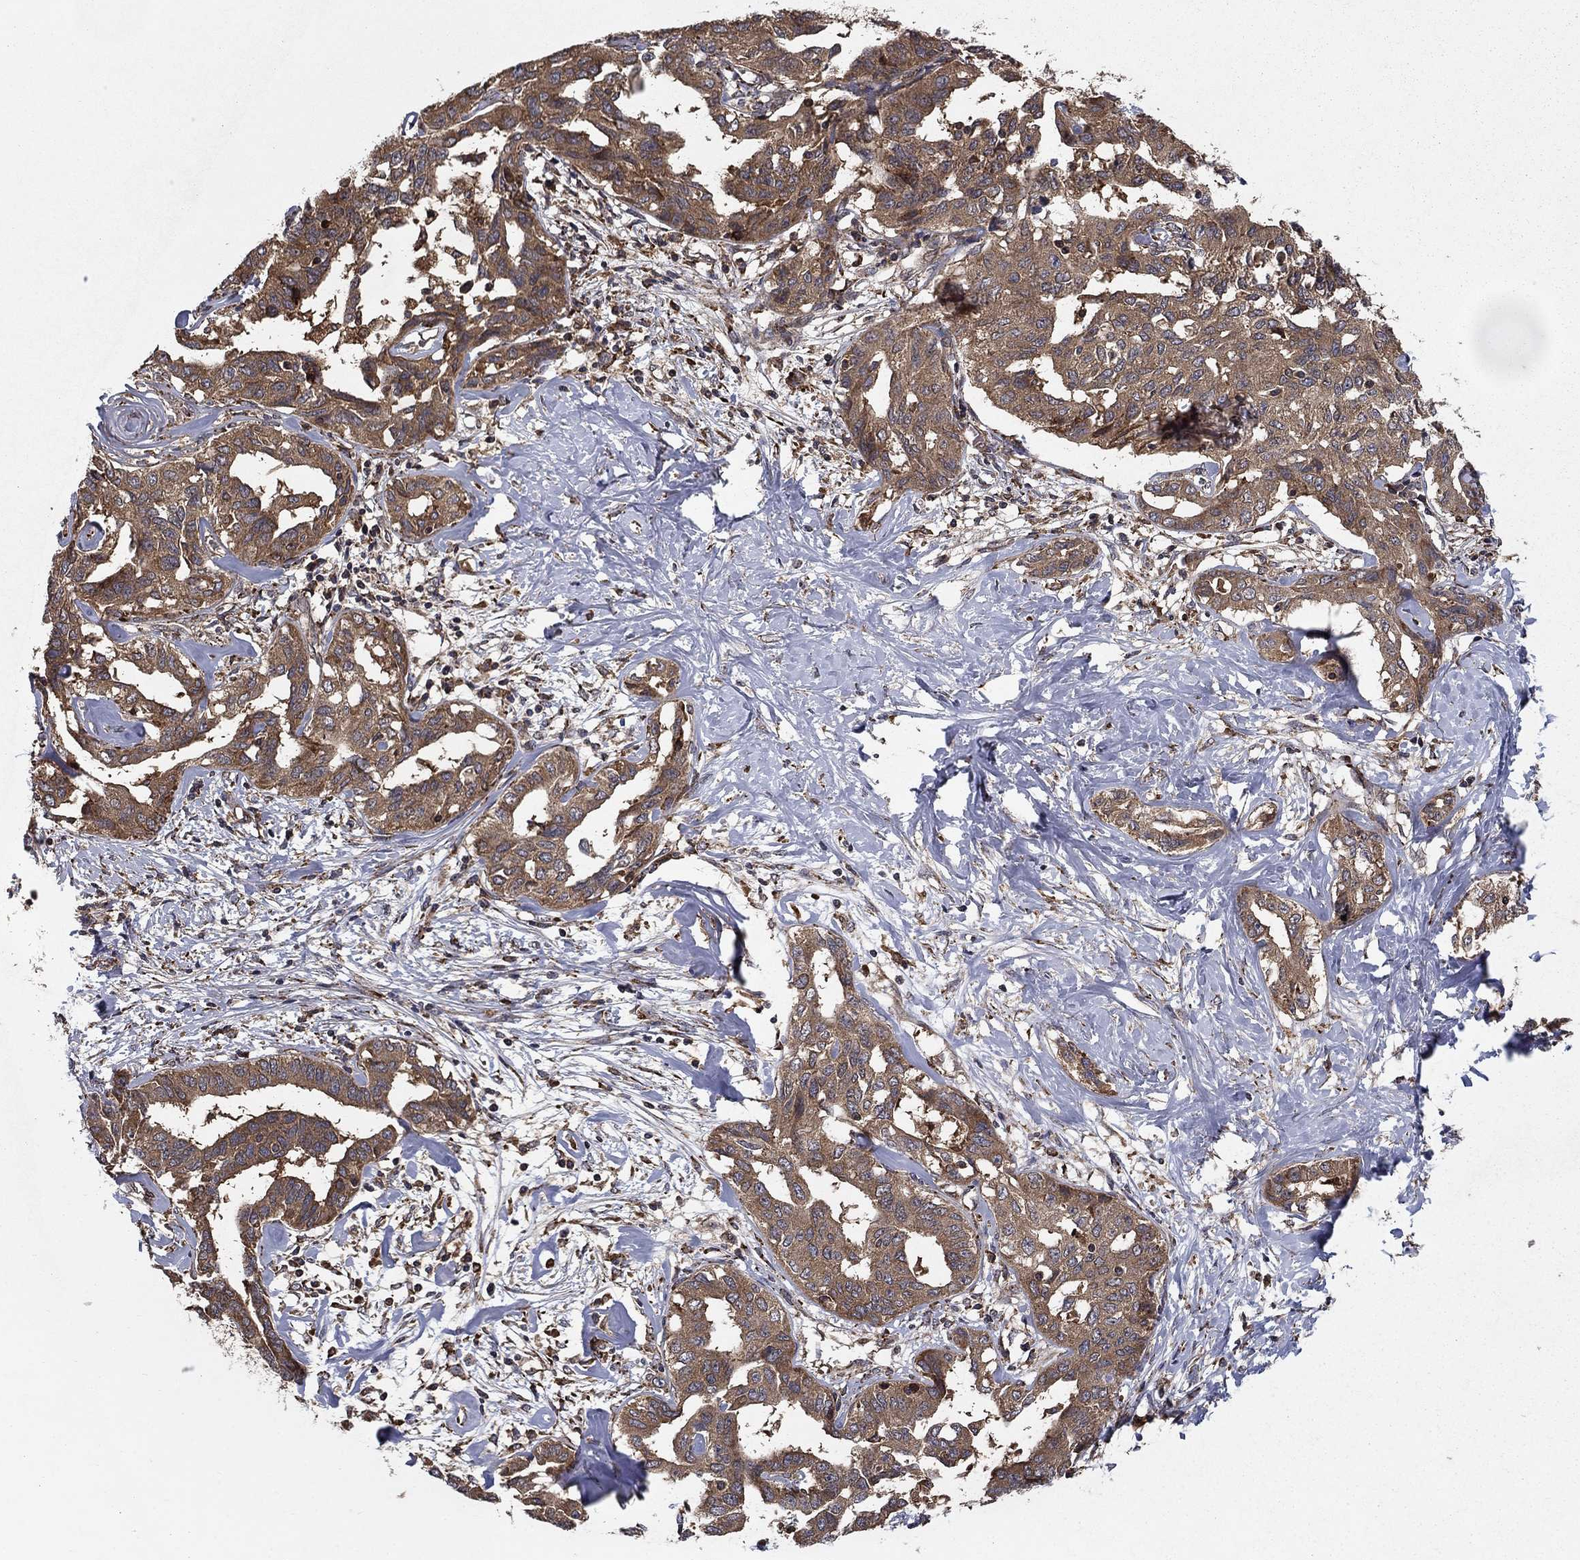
{"staining": {"intensity": "moderate", "quantity": ">75%", "location": "cytoplasmic/membranous"}, "tissue": "liver cancer", "cell_type": "Tumor cells", "image_type": "cancer", "snomed": [{"axis": "morphology", "description": "Cholangiocarcinoma"}, {"axis": "topography", "description": "Liver"}], "caption": "Approximately >75% of tumor cells in liver cancer demonstrate moderate cytoplasmic/membranous protein positivity as visualized by brown immunohistochemical staining.", "gene": "BABAM2", "patient": {"sex": "male", "age": 59}}